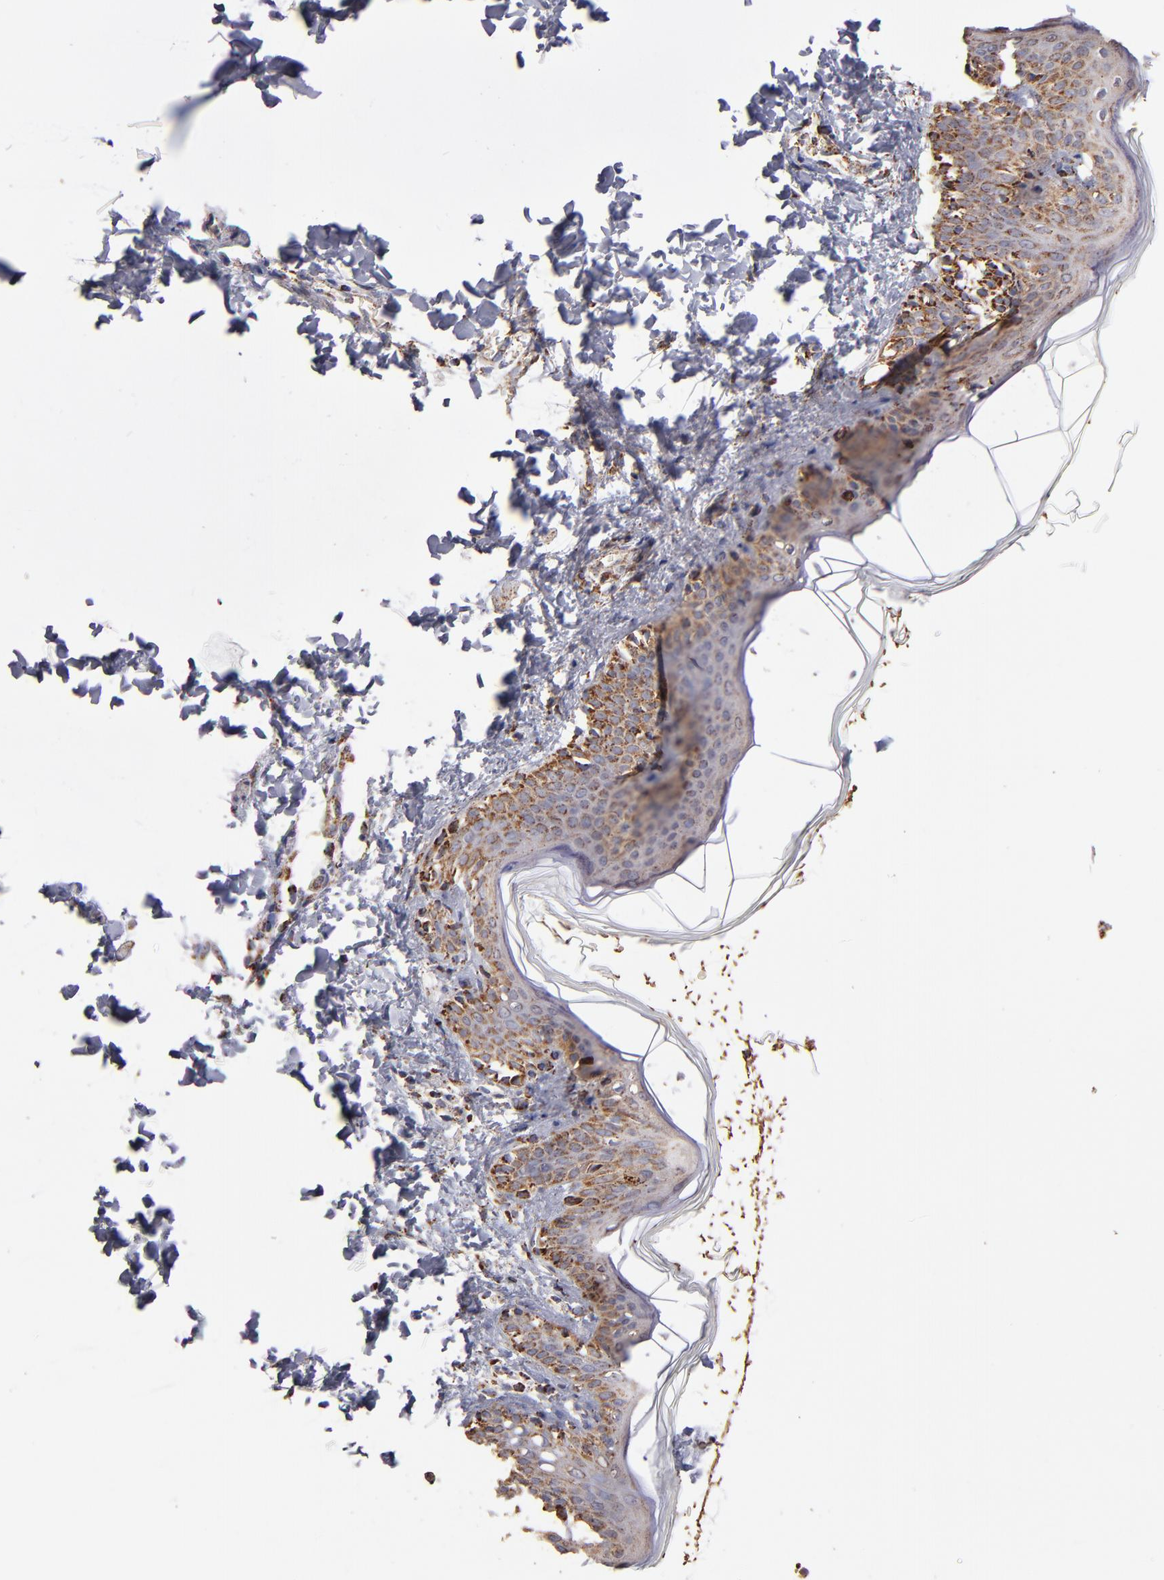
{"staining": {"intensity": "moderate", "quantity": ">75%", "location": "cytoplasmic/membranous"}, "tissue": "skin", "cell_type": "Fibroblasts", "image_type": "normal", "snomed": [{"axis": "morphology", "description": "Normal tissue, NOS"}, {"axis": "topography", "description": "Skin"}], "caption": "Immunohistochemistry of unremarkable skin demonstrates medium levels of moderate cytoplasmic/membranous positivity in approximately >75% of fibroblasts.", "gene": "DLST", "patient": {"sex": "female", "age": 4}}